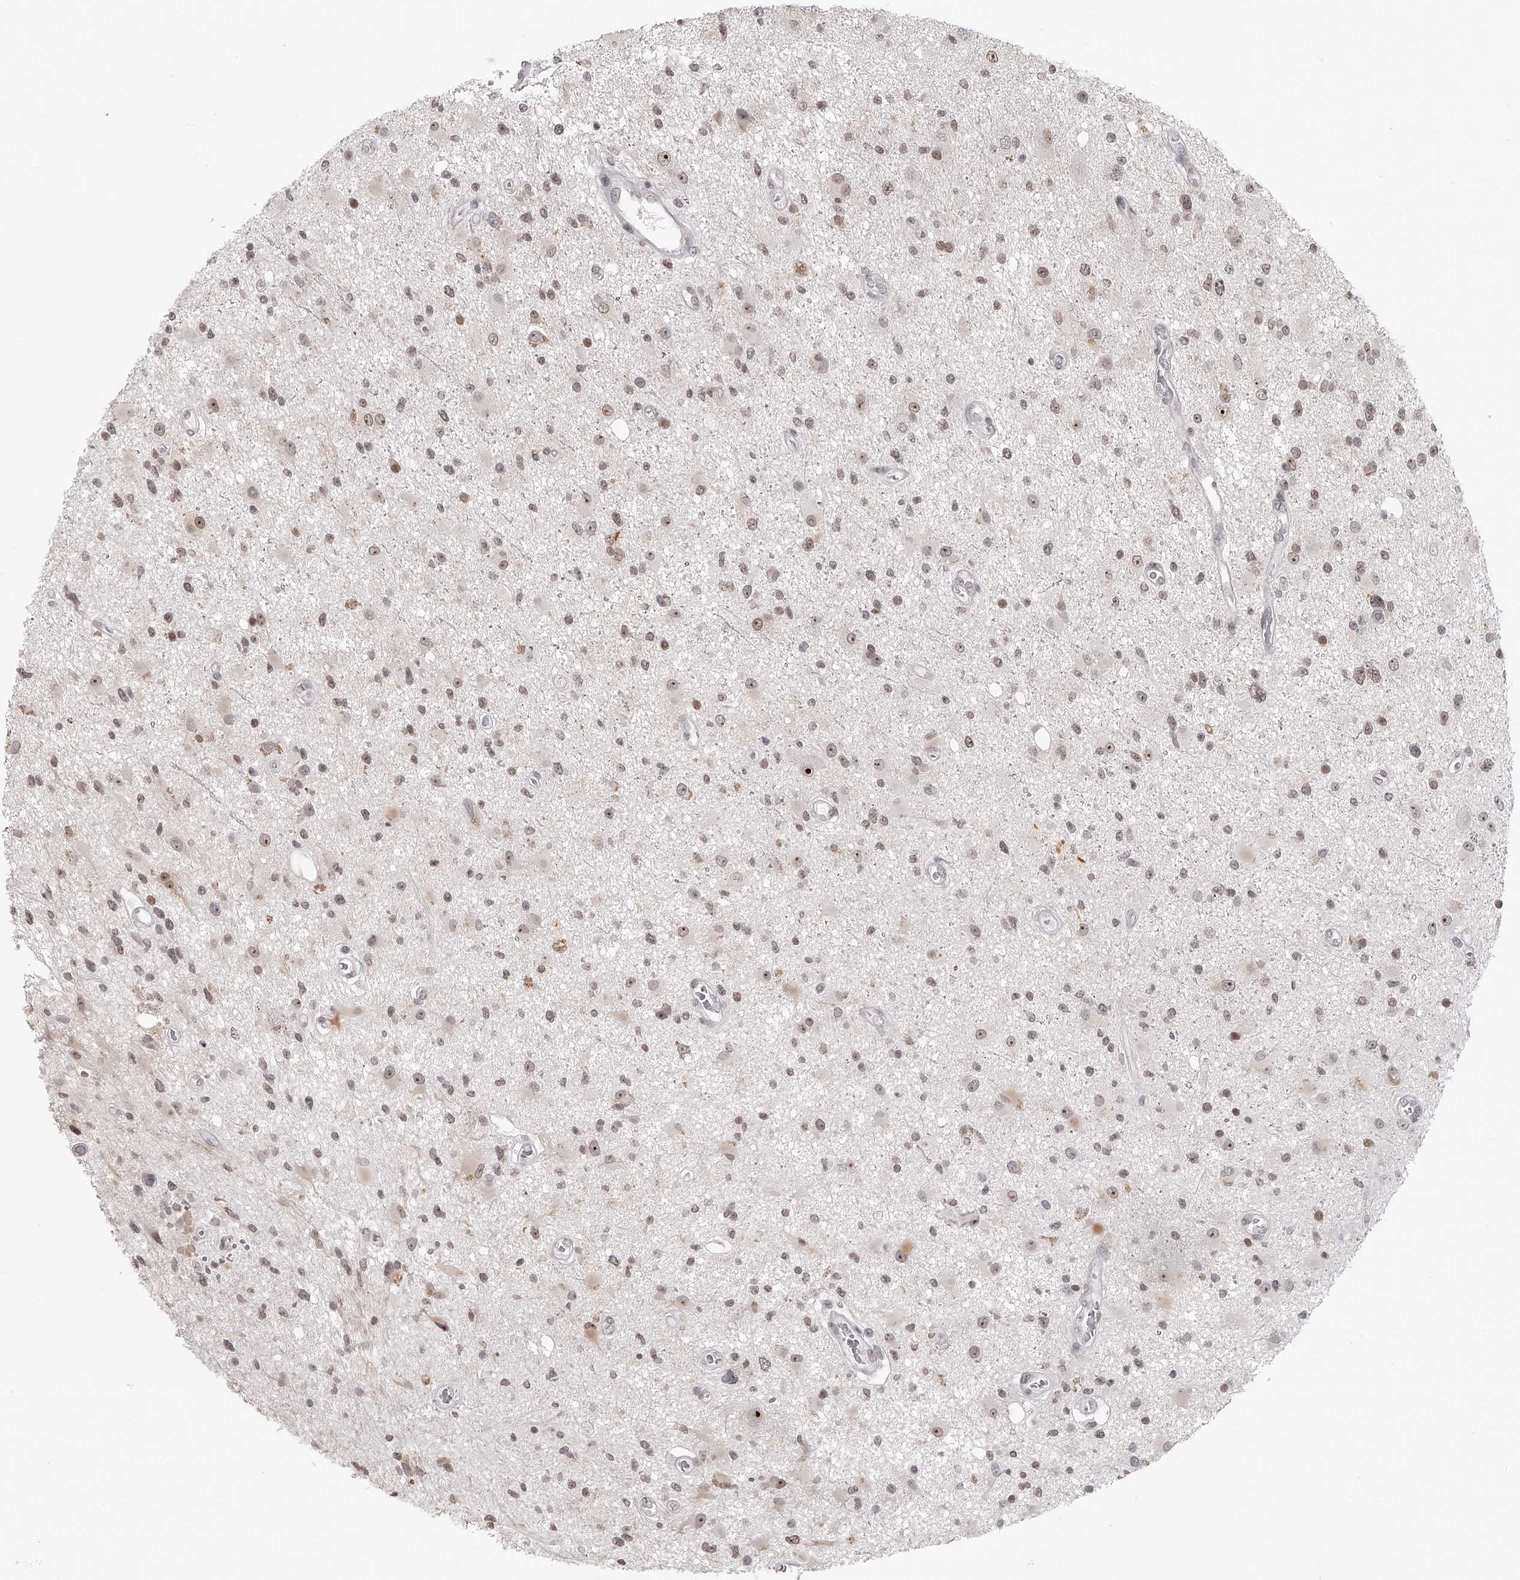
{"staining": {"intensity": "weak", "quantity": ">75%", "location": "nuclear"}, "tissue": "glioma", "cell_type": "Tumor cells", "image_type": "cancer", "snomed": [{"axis": "morphology", "description": "Glioma, malignant, High grade"}, {"axis": "topography", "description": "Brain"}], "caption": "Brown immunohistochemical staining in human glioma displays weak nuclear staining in approximately >75% of tumor cells.", "gene": "RNF220", "patient": {"sex": "male", "age": 33}}